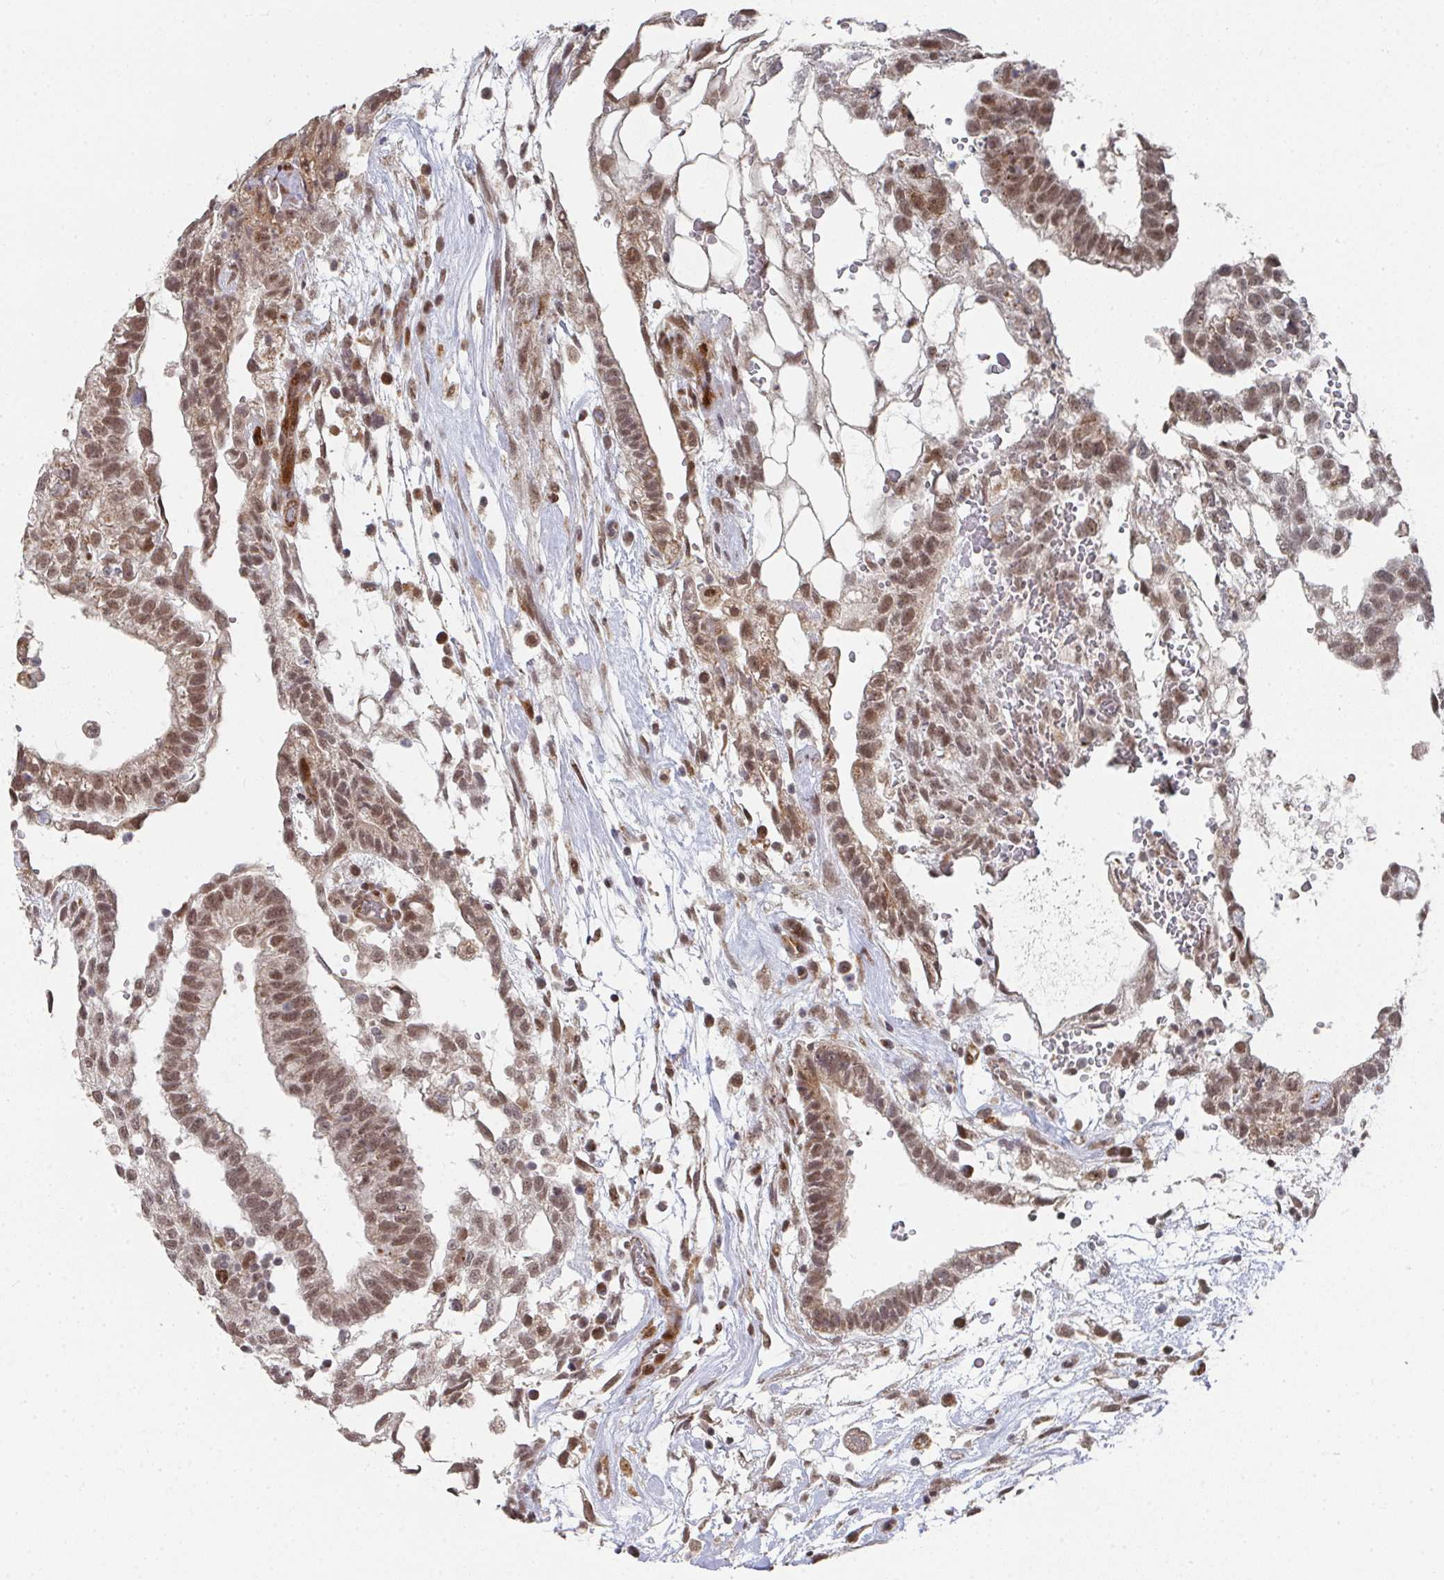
{"staining": {"intensity": "moderate", "quantity": ">75%", "location": "nuclear"}, "tissue": "testis cancer", "cell_type": "Tumor cells", "image_type": "cancer", "snomed": [{"axis": "morphology", "description": "Carcinoma, Embryonal, NOS"}, {"axis": "topography", "description": "Testis"}], "caption": "Embryonal carcinoma (testis) tissue exhibits moderate nuclear staining in approximately >75% of tumor cells, visualized by immunohistochemistry. (DAB IHC, brown staining for protein, blue staining for nuclei).", "gene": "RBBP5", "patient": {"sex": "male", "age": 32}}